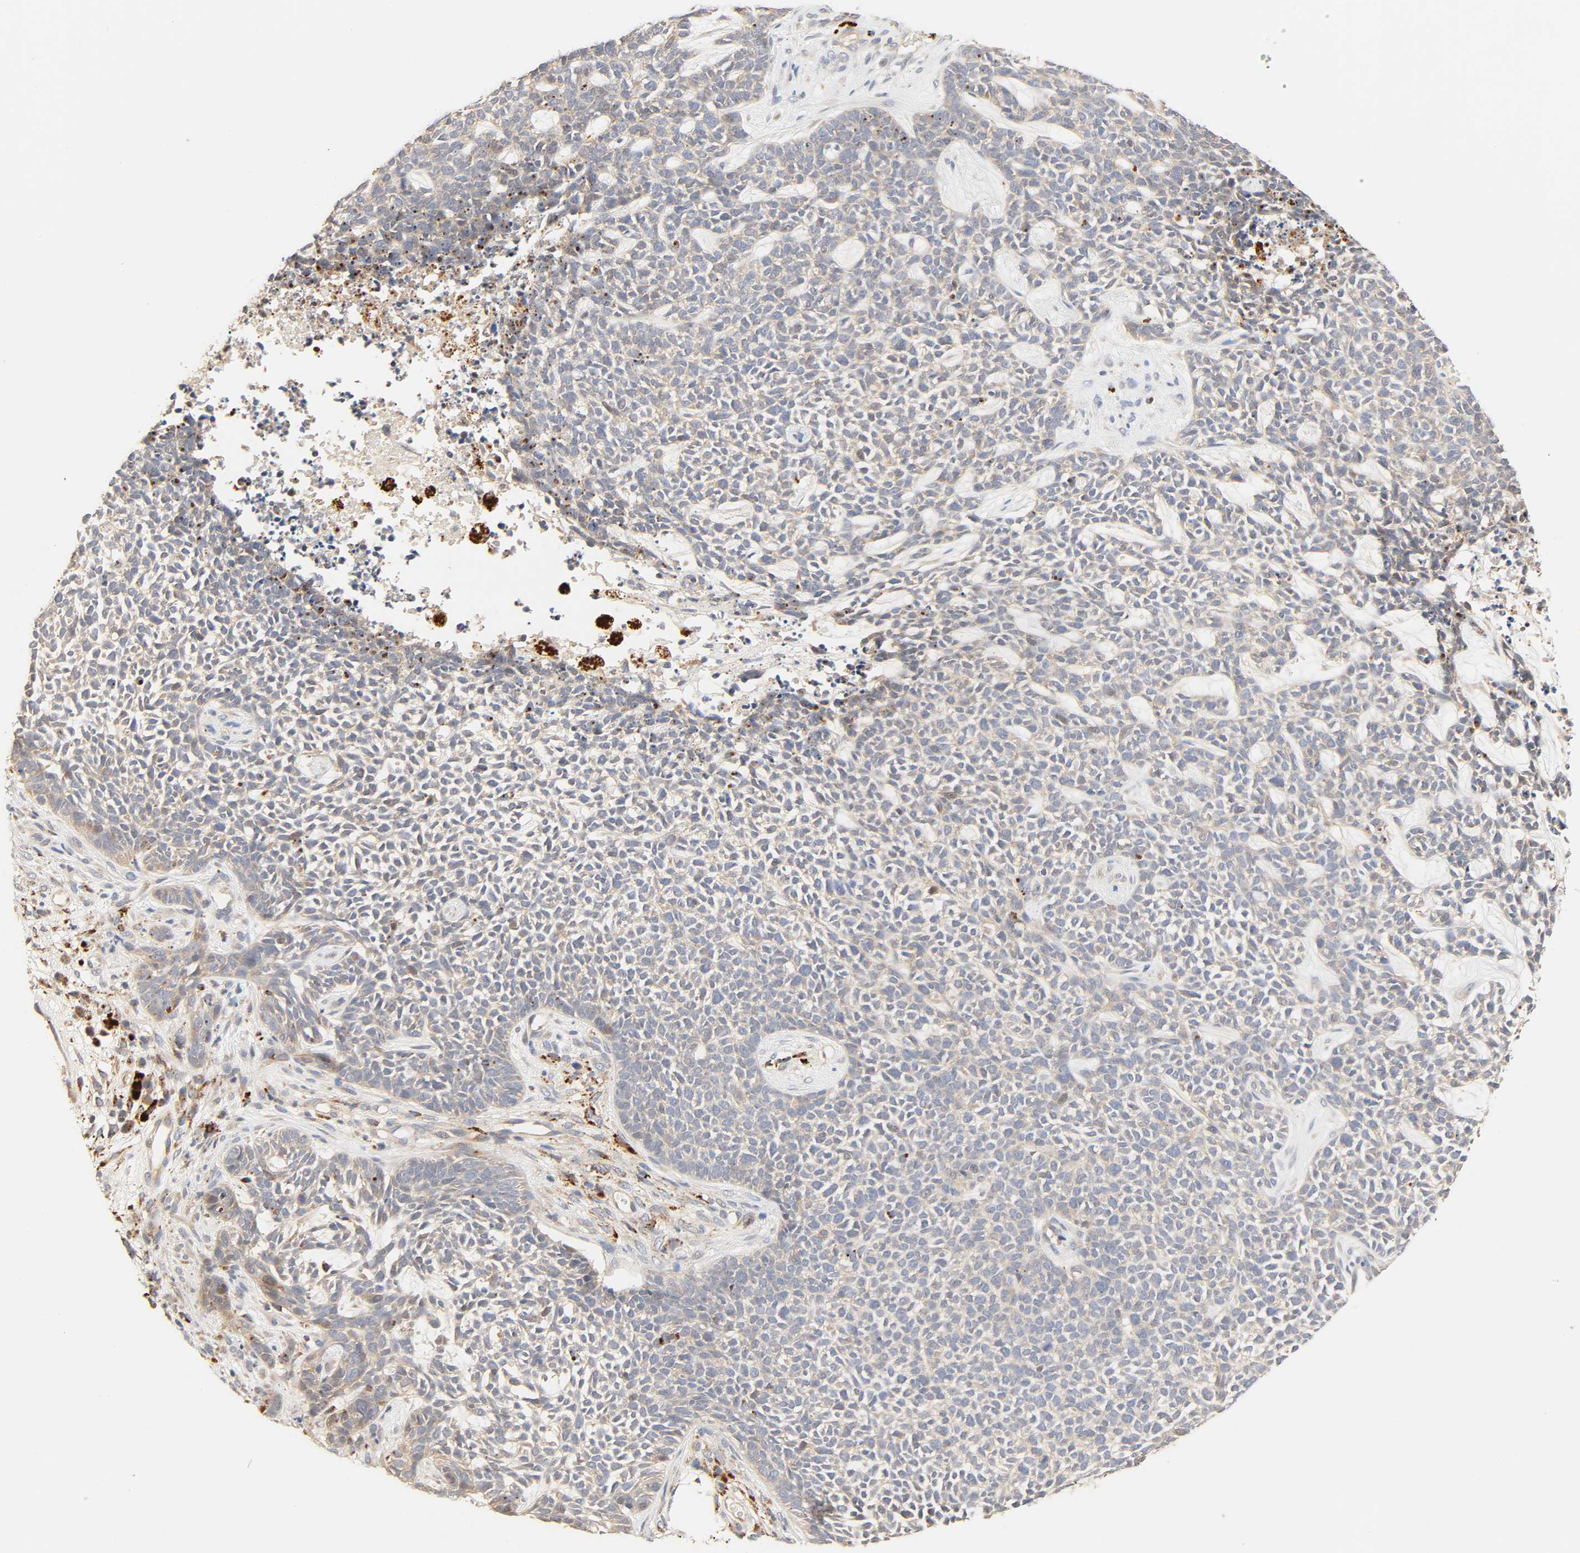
{"staining": {"intensity": "weak", "quantity": ">75%", "location": "cytoplasmic/membranous"}, "tissue": "skin cancer", "cell_type": "Tumor cells", "image_type": "cancer", "snomed": [{"axis": "morphology", "description": "Basal cell carcinoma"}, {"axis": "topography", "description": "Skin"}], "caption": "Immunohistochemical staining of human basal cell carcinoma (skin) displays low levels of weak cytoplasmic/membranous protein staining in approximately >75% of tumor cells.", "gene": "MAPK6", "patient": {"sex": "female", "age": 84}}